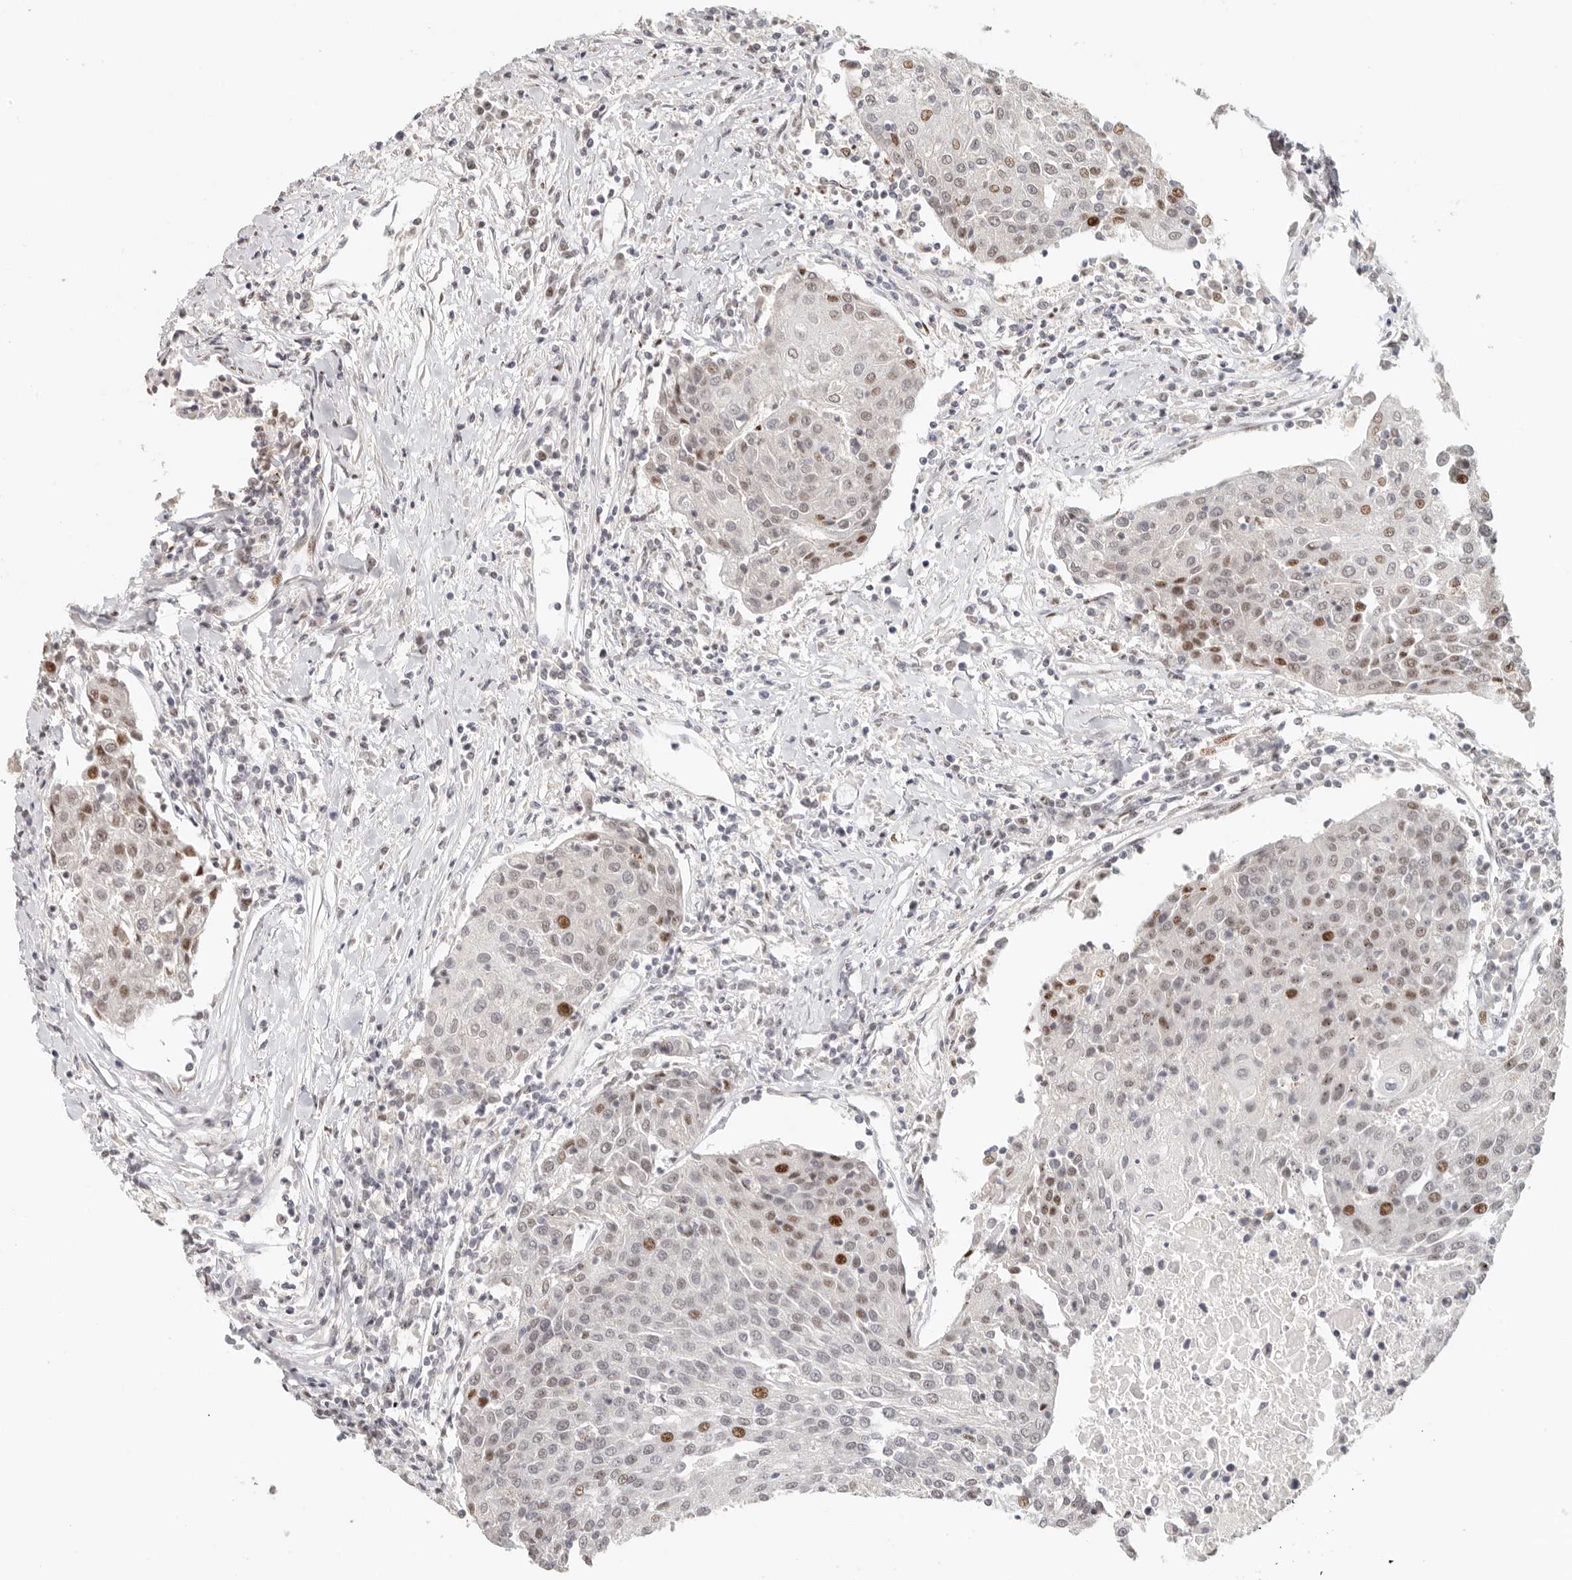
{"staining": {"intensity": "moderate", "quantity": "<25%", "location": "nuclear"}, "tissue": "urothelial cancer", "cell_type": "Tumor cells", "image_type": "cancer", "snomed": [{"axis": "morphology", "description": "Urothelial carcinoma, High grade"}, {"axis": "topography", "description": "Urinary bladder"}], "caption": "Protein analysis of urothelial cancer tissue exhibits moderate nuclear staining in approximately <25% of tumor cells.", "gene": "GPBP1L1", "patient": {"sex": "female", "age": 85}}